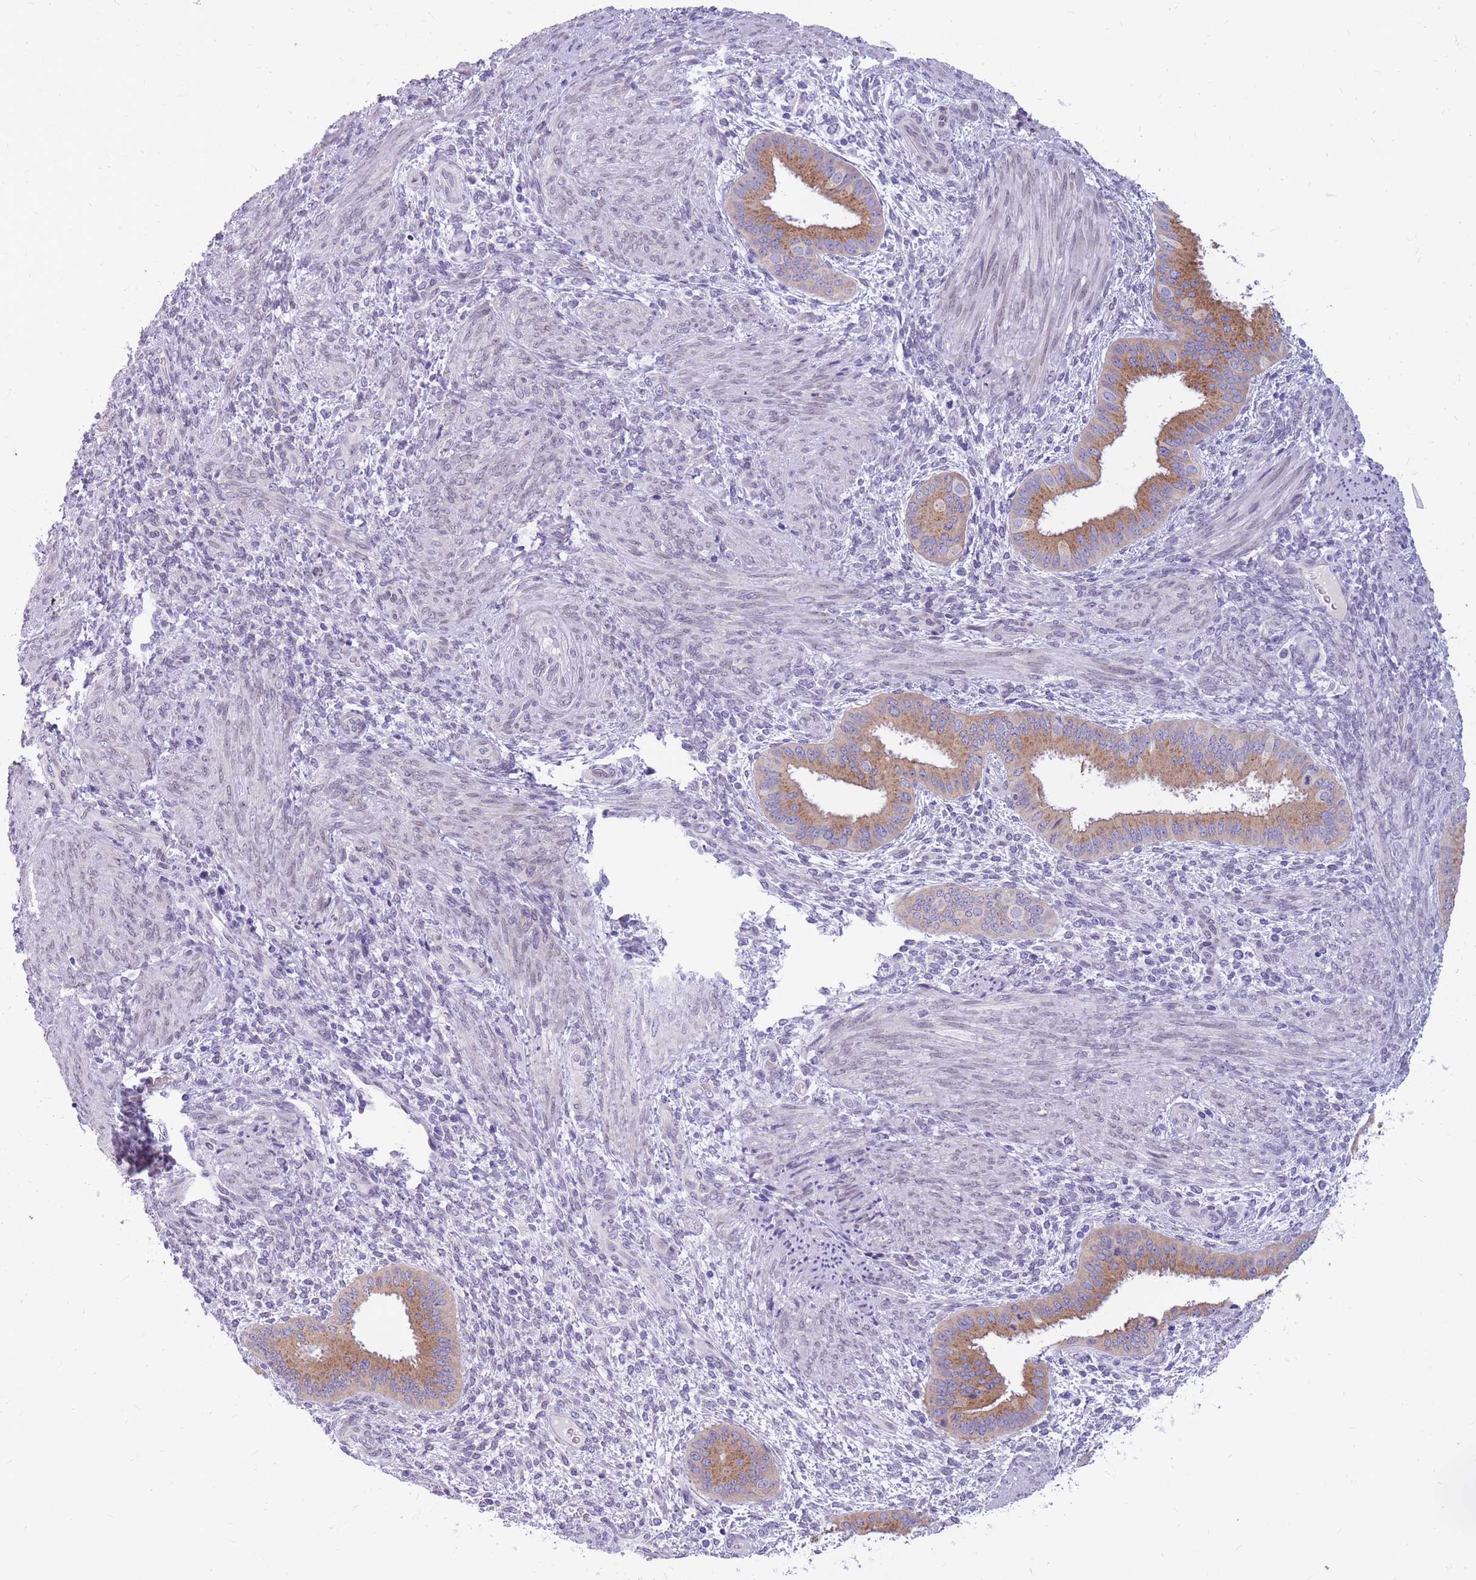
{"staining": {"intensity": "negative", "quantity": "none", "location": "none"}, "tissue": "endometrium", "cell_type": "Cells in endometrial stroma", "image_type": "normal", "snomed": [{"axis": "morphology", "description": "Normal tissue, NOS"}, {"axis": "topography", "description": "Endometrium"}], "caption": "High magnification brightfield microscopy of unremarkable endometrium stained with DAB (brown) and counterstained with hematoxylin (blue): cells in endometrial stroma show no significant staining. The staining is performed using DAB (3,3'-diaminobenzidine) brown chromogen with nuclei counter-stained in using hematoxylin.", "gene": "HOOK2", "patient": {"sex": "female", "age": 36}}